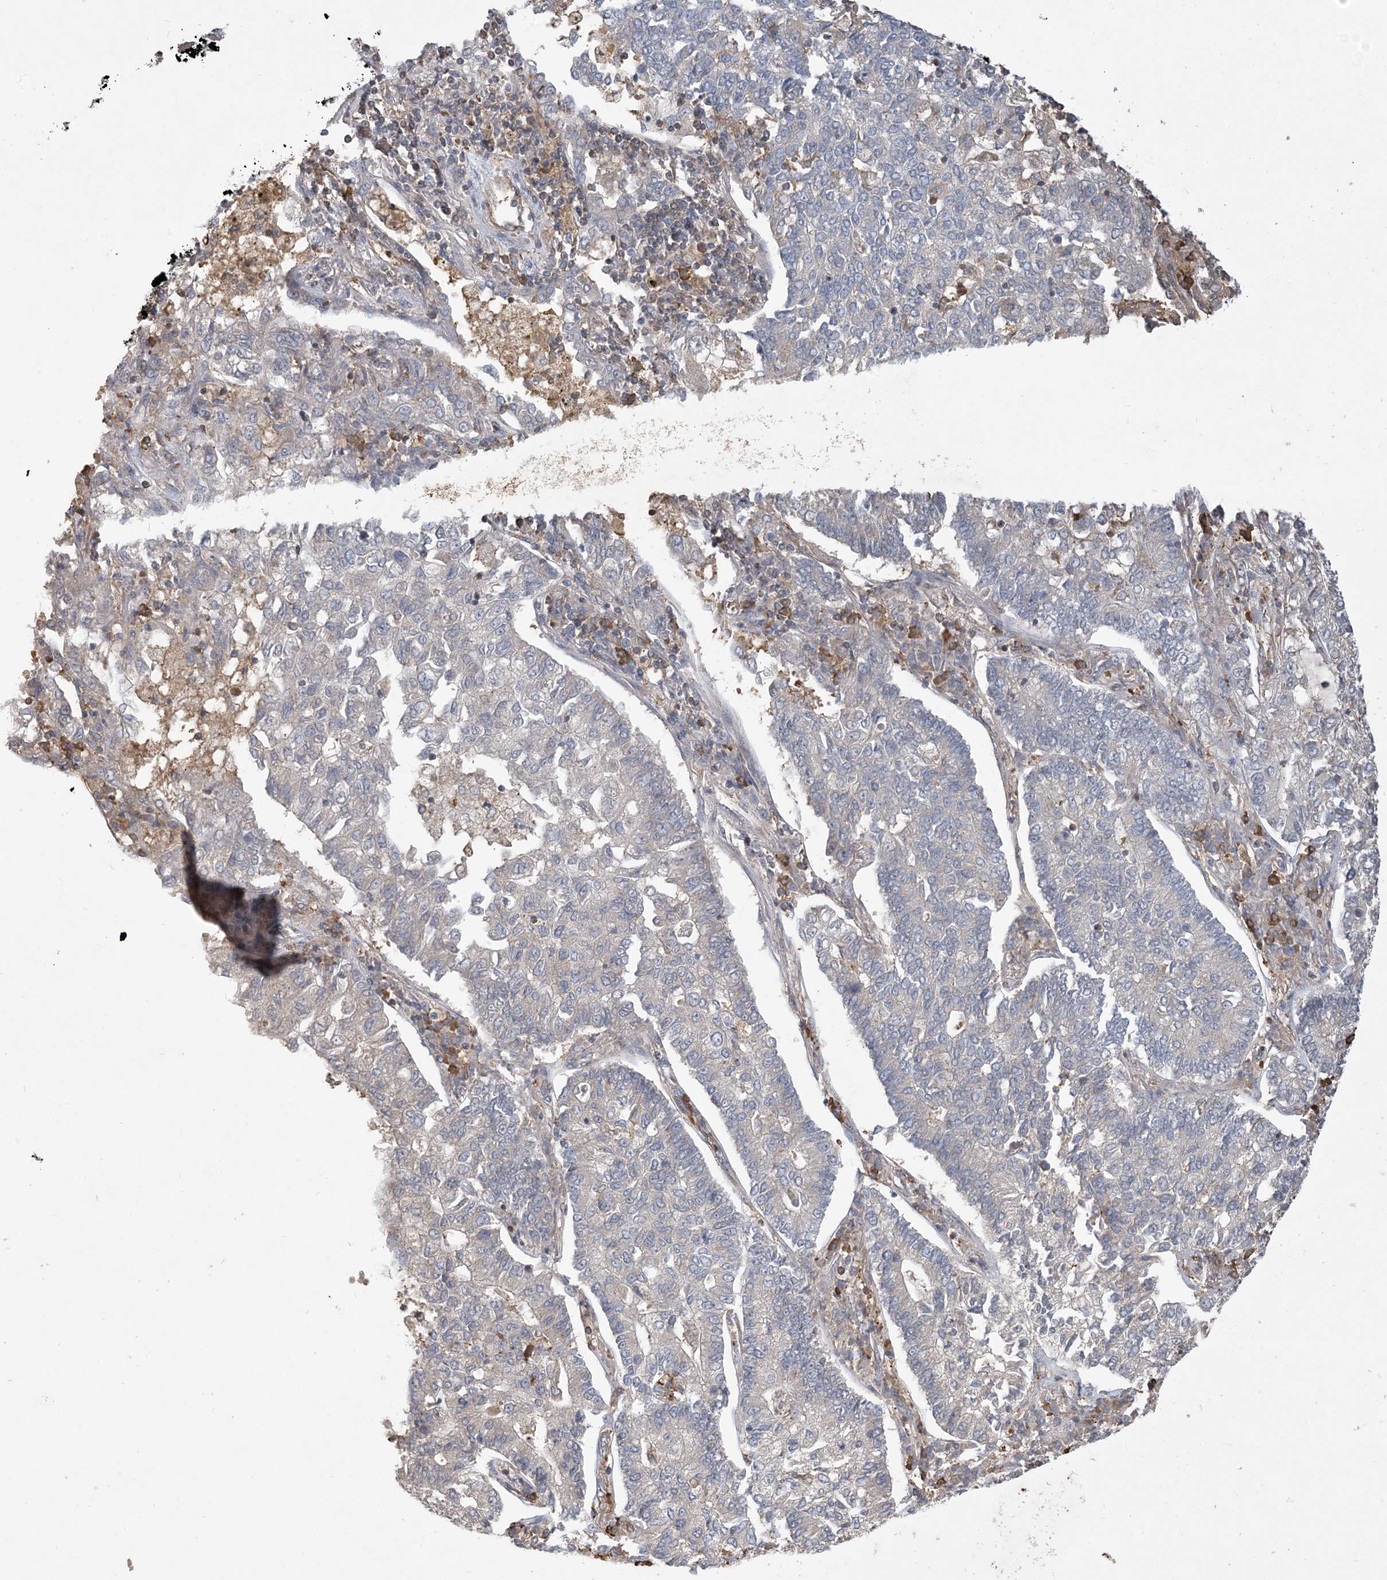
{"staining": {"intensity": "negative", "quantity": "none", "location": "none"}, "tissue": "lung cancer", "cell_type": "Tumor cells", "image_type": "cancer", "snomed": [{"axis": "morphology", "description": "Adenocarcinoma, NOS"}, {"axis": "topography", "description": "Lung"}], "caption": "This micrograph is of adenocarcinoma (lung) stained with immunohistochemistry to label a protein in brown with the nuclei are counter-stained blue. There is no expression in tumor cells.", "gene": "TMSB4X", "patient": {"sex": "male", "age": 49}}